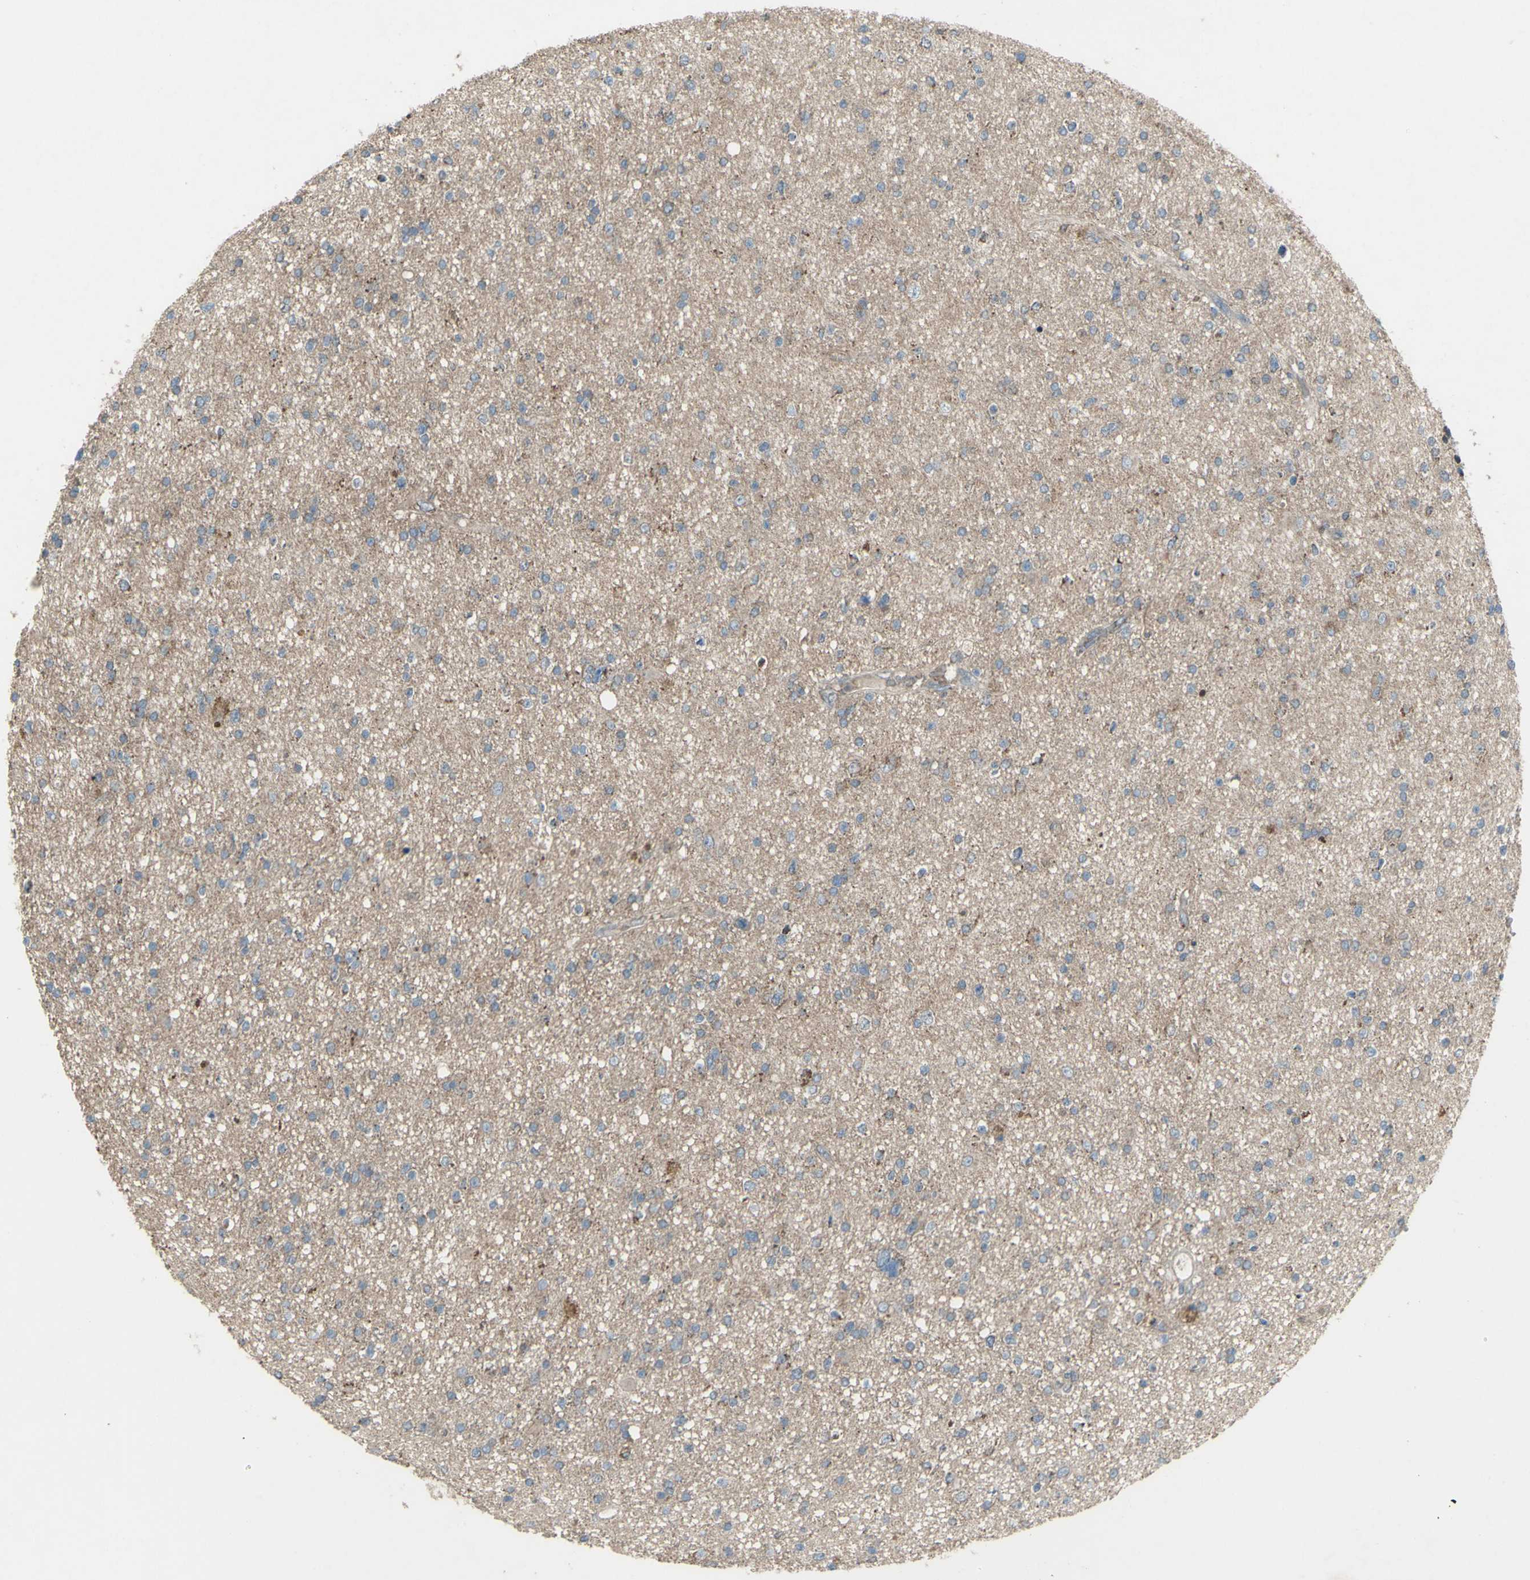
{"staining": {"intensity": "negative", "quantity": "none", "location": "none"}, "tissue": "glioma", "cell_type": "Tumor cells", "image_type": "cancer", "snomed": [{"axis": "morphology", "description": "Glioma, malignant, High grade"}, {"axis": "topography", "description": "Brain"}], "caption": "This is an immunohistochemistry photomicrograph of malignant glioma (high-grade). There is no staining in tumor cells.", "gene": "SHC1", "patient": {"sex": "male", "age": 33}}